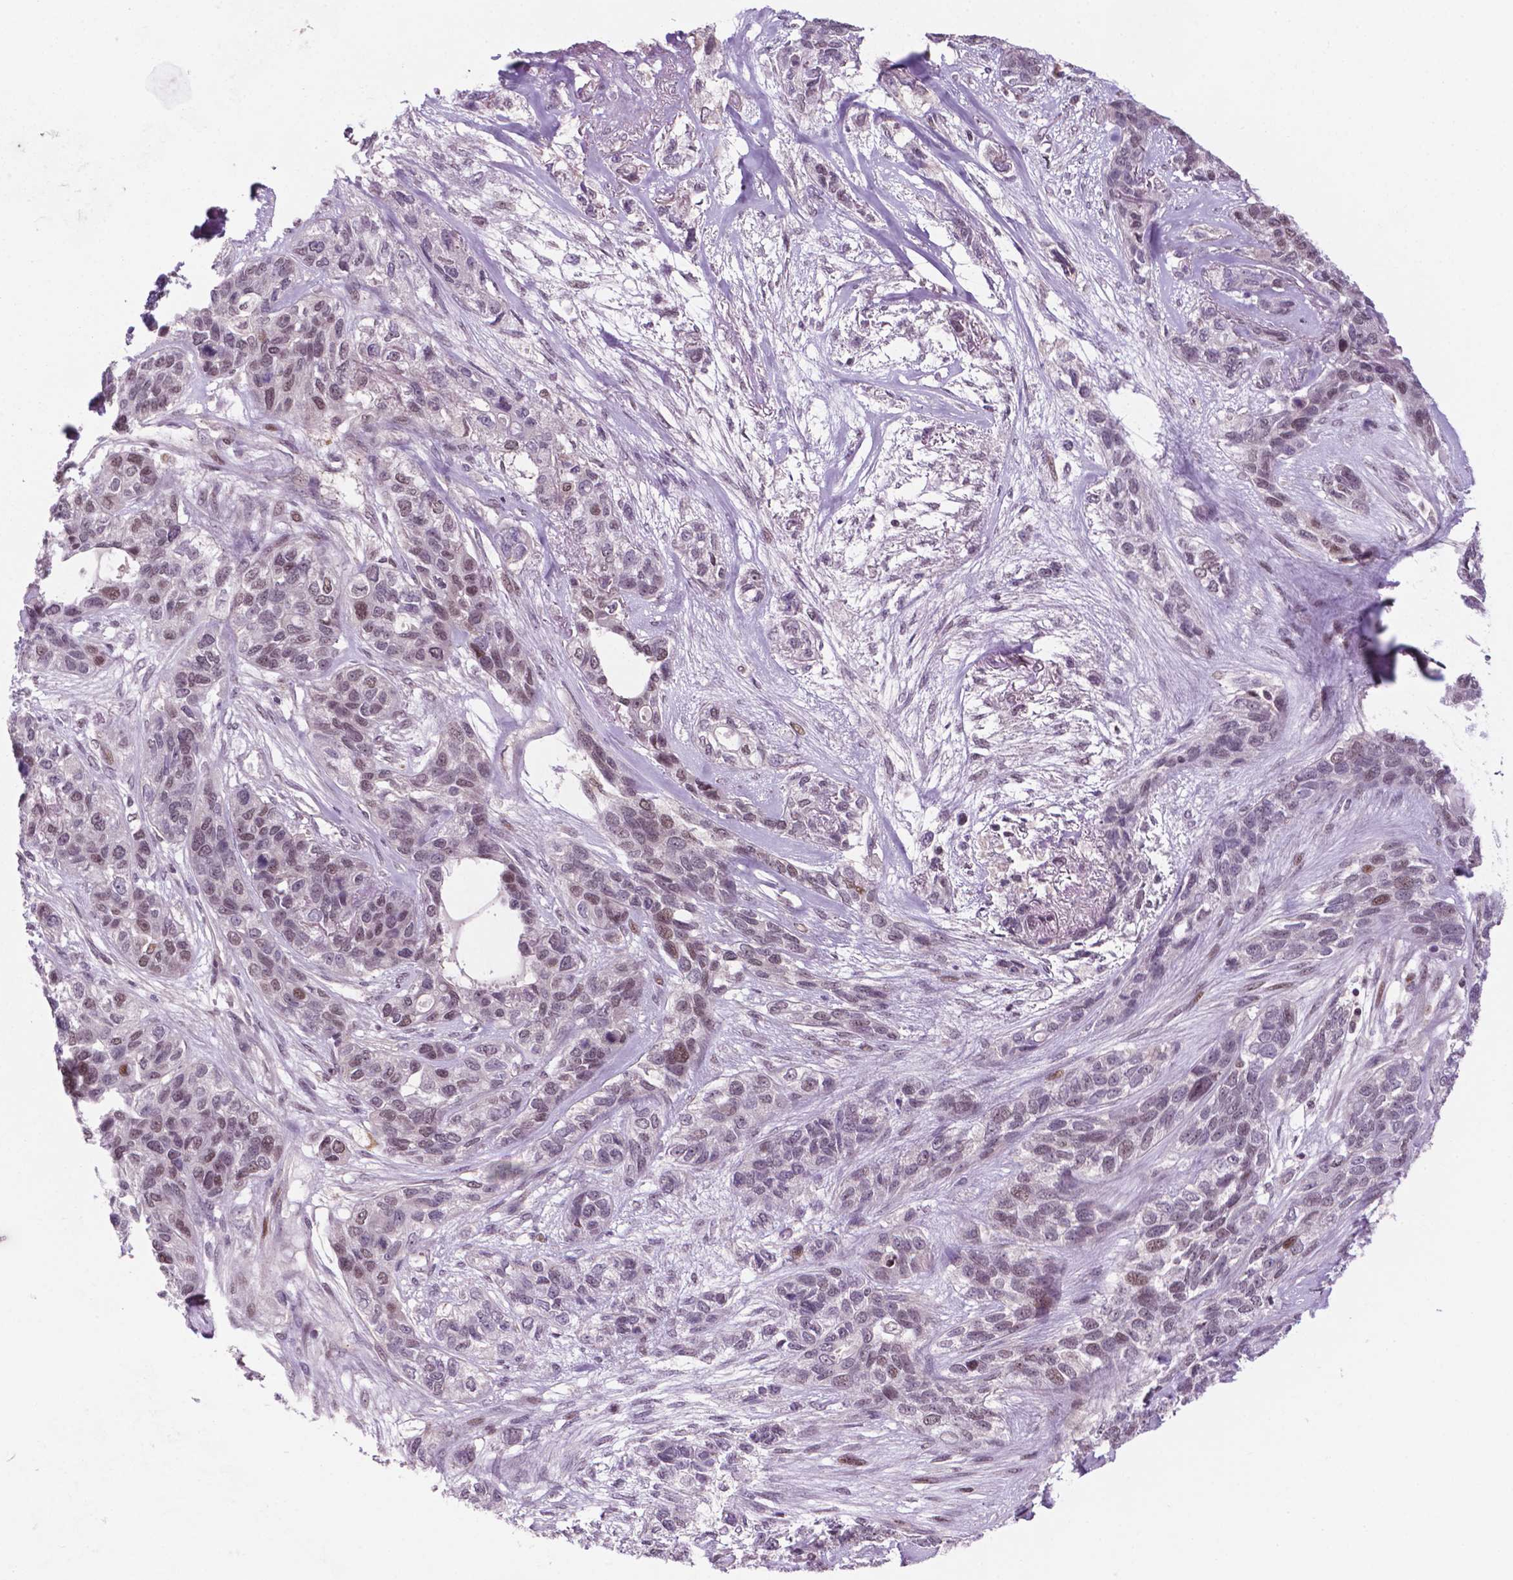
{"staining": {"intensity": "moderate", "quantity": "<25%", "location": "nuclear"}, "tissue": "lung cancer", "cell_type": "Tumor cells", "image_type": "cancer", "snomed": [{"axis": "morphology", "description": "Squamous cell carcinoma, NOS"}, {"axis": "topography", "description": "Lung"}], "caption": "High-power microscopy captured an IHC histopathology image of lung cancer (squamous cell carcinoma), revealing moderate nuclear expression in about <25% of tumor cells.", "gene": "PER2", "patient": {"sex": "female", "age": 70}}